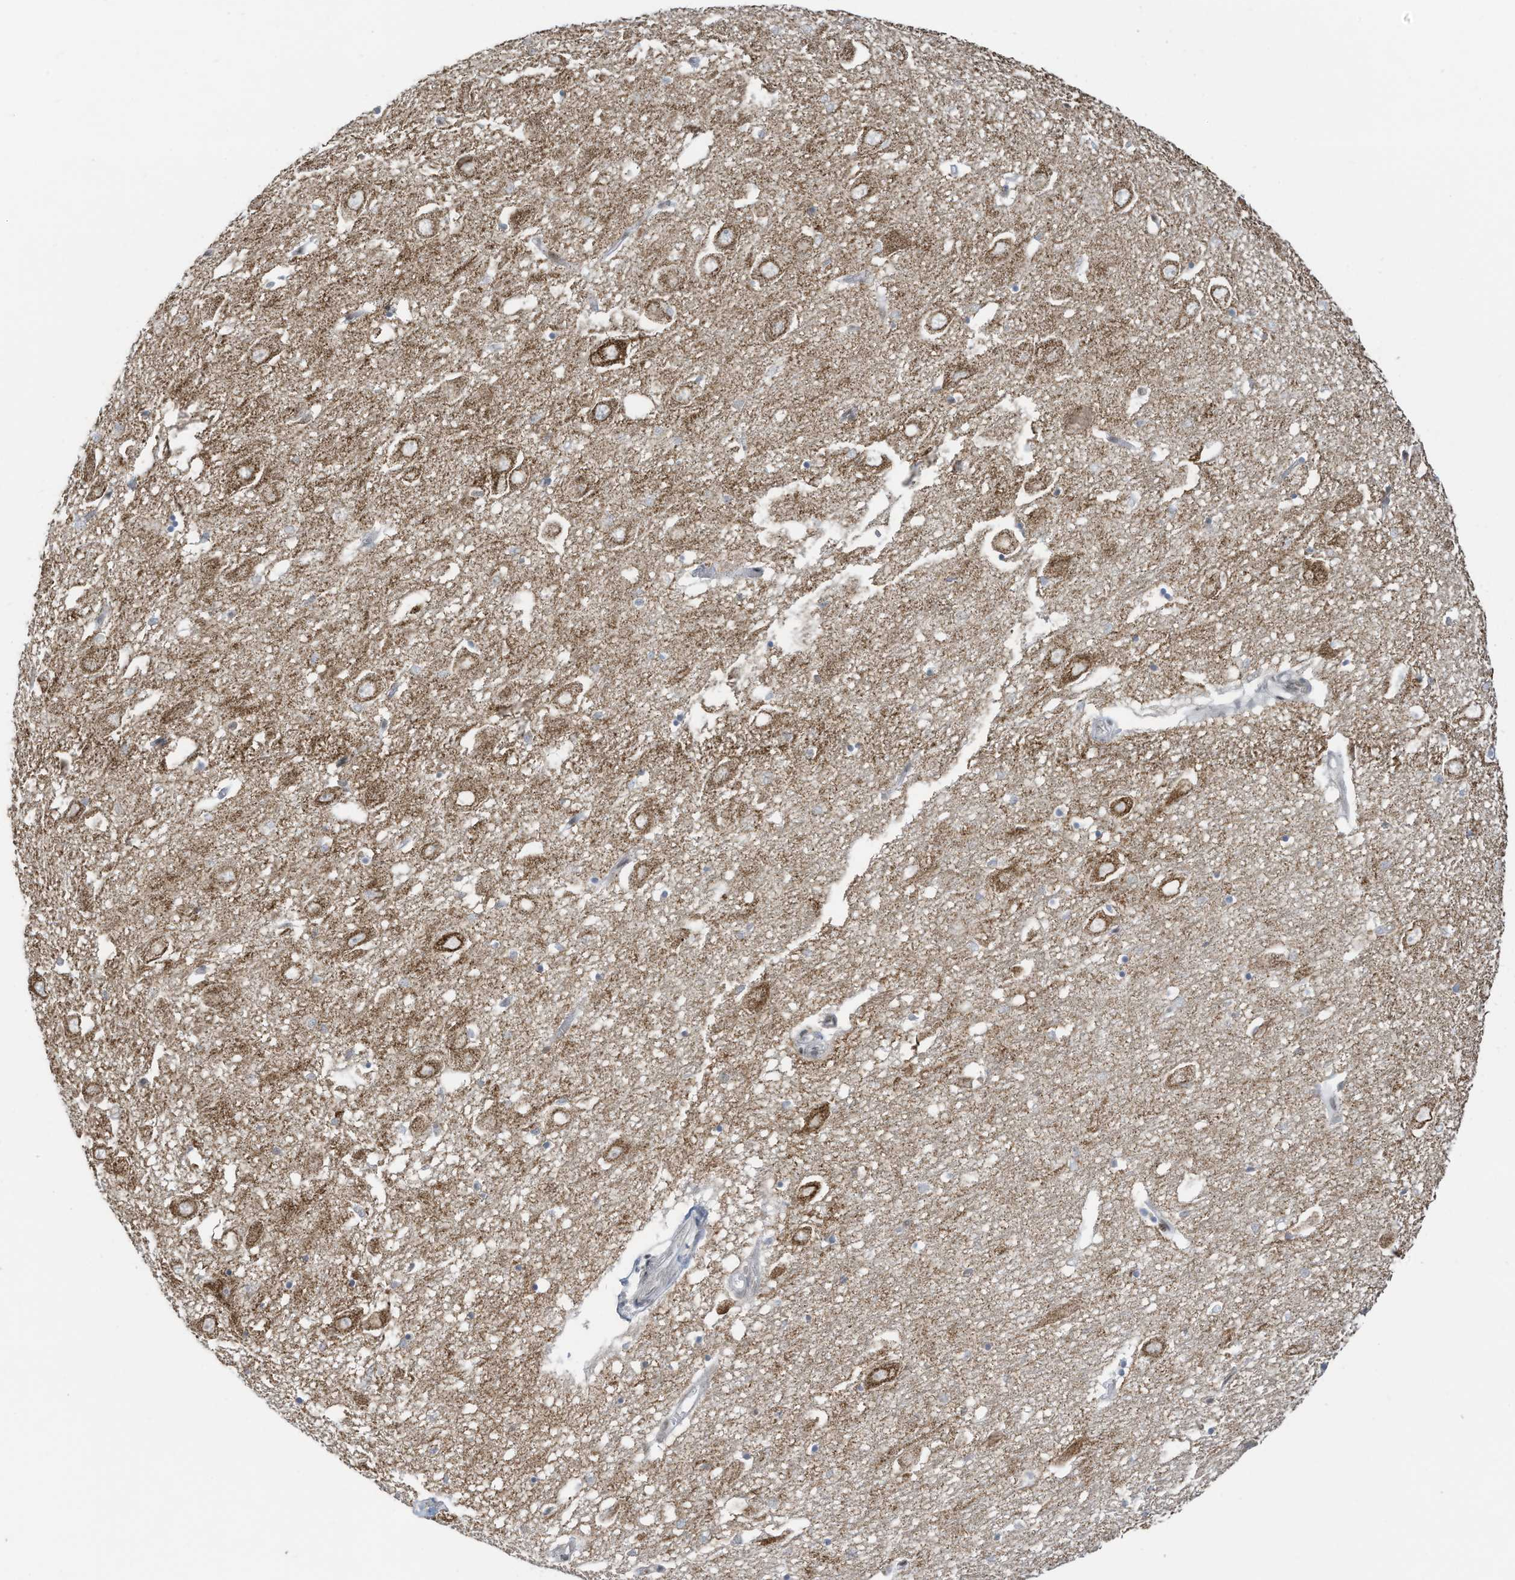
{"staining": {"intensity": "negative", "quantity": "none", "location": "none"}, "tissue": "hippocampus", "cell_type": "Glial cells", "image_type": "normal", "snomed": [{"axis": "morphology", "description": "Normal tissue, NOS"}, {"axis": "topography", "description": "Hippocampus"}], "caption": "DAB immunohistochemical staining of unremarkable hippocampus reveals no significant staining in glial cells. The staining is performed using DAB brown chromogen with nuclei counter-stained in using hematoxylin.", "gene": "ECT2L", "patient": {"sex": "female", "age": 64}}